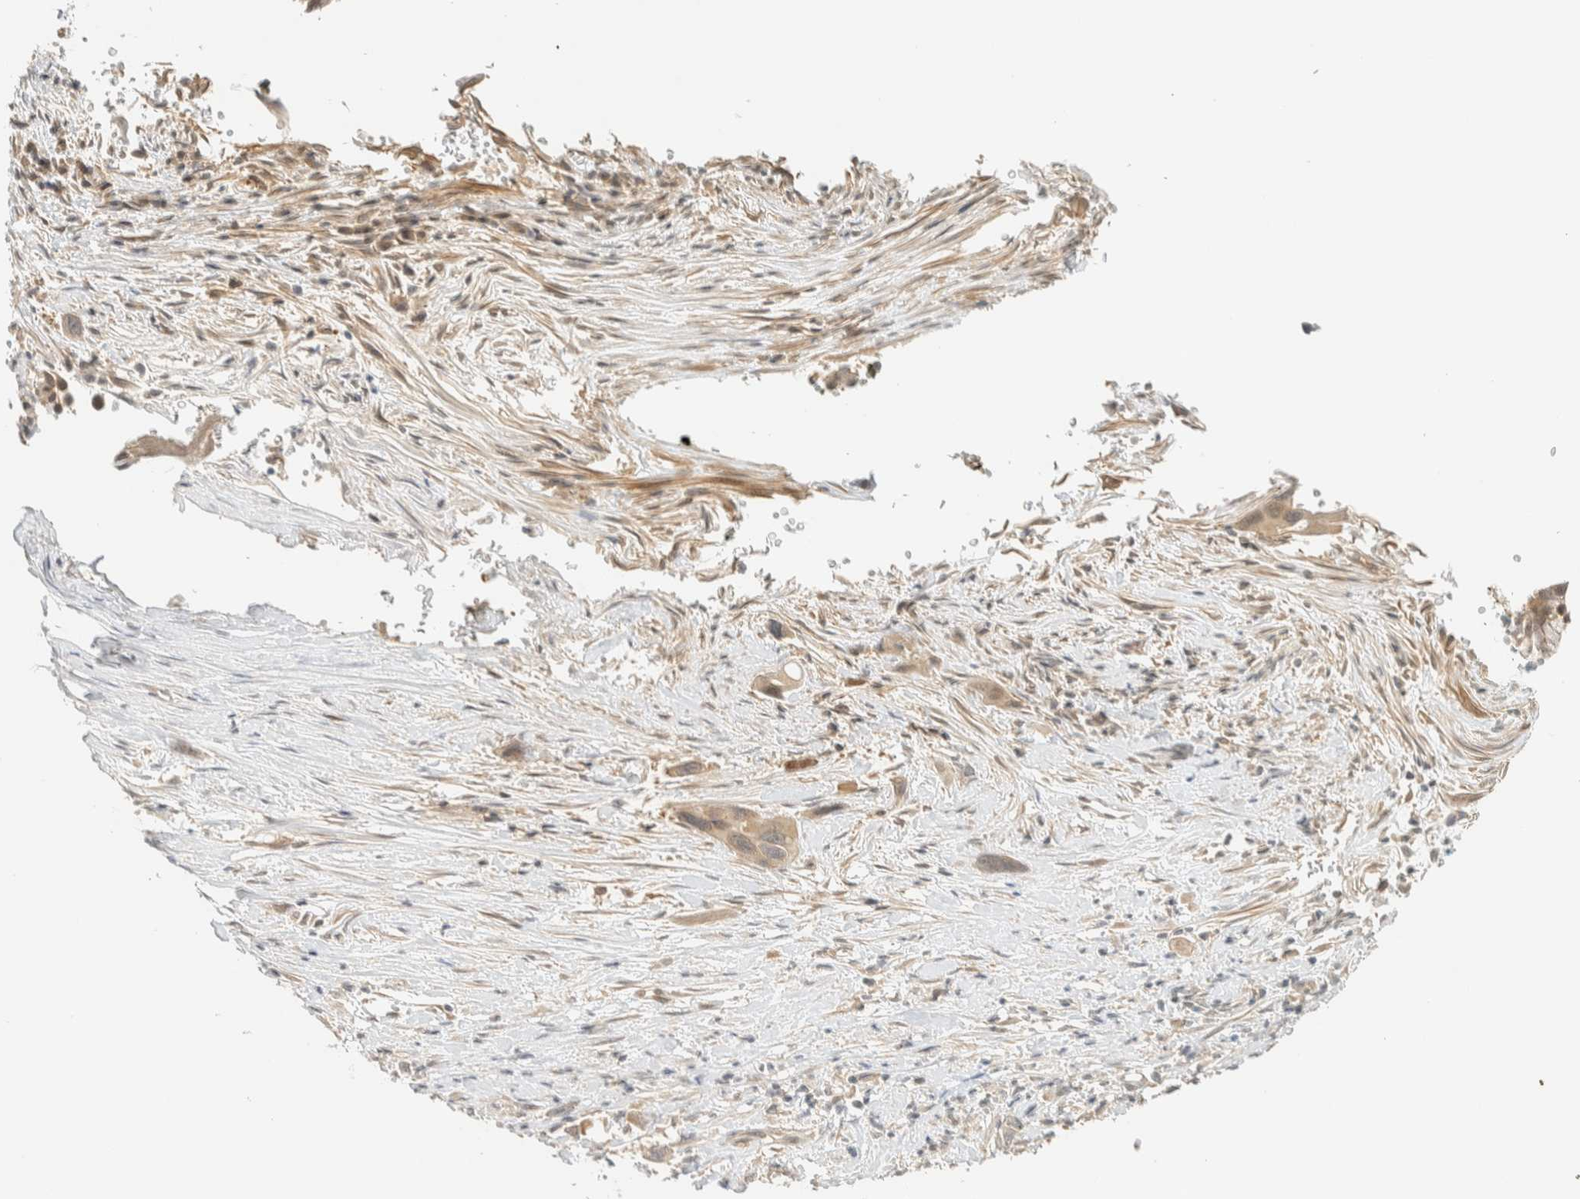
{"staining": {"intensity": "weak", "quantity": ">75%", "location": "cytoplasmic/membranous"}, "tissue": "pancreatic cancer", "cell_type": "Tumor cells", "image_type": "cancer", "snomed": [{"axis": "morphology", "description": "Adenocarcinoma, NOS"}, {"axis": "topography", "description": "Pancreas"}], "caption": "The image exhibits a brown stain indicating the presence of a protein in the cytoplasmic/membranous of tumor cells in pancreatic cancer (adenocarcinoma).", "gene": "KIFAP3", "patient": {"sex": "female", "age": 70}}